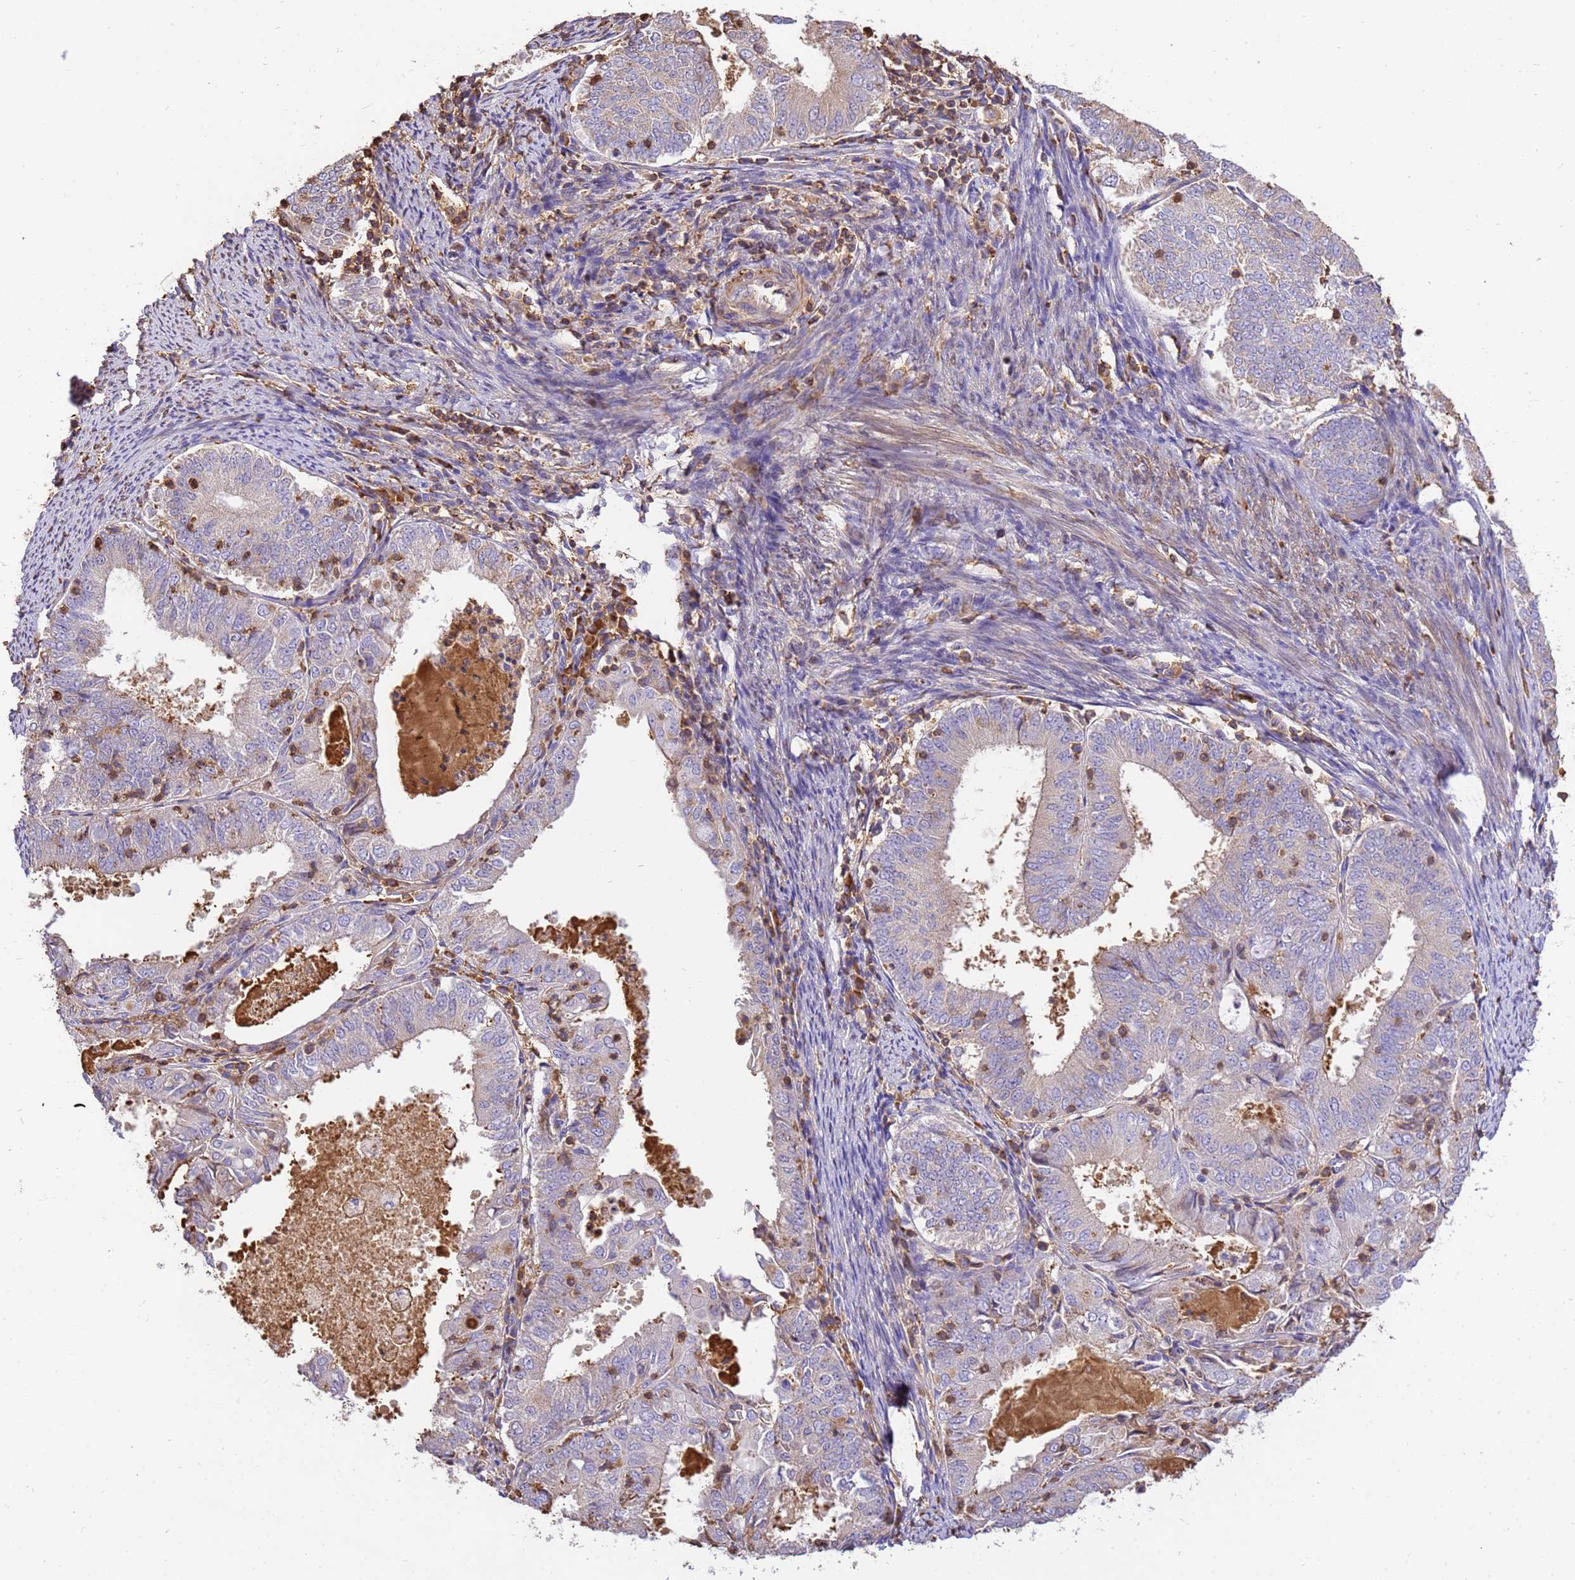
{"staining": {"intensity": "weak", "quantity": "25%-75%", "location": "cytoplasmic/membranous"}, "tissue": "endometrial cancer", "cell_type": "Tumor cells", "image_type": "cancer", "snomed": [{"axis": "morphology", "description": "Adenocarcinoma, NOS"}, {"axis": "topography", "description": "Endometrium"}], "caption": "A photomicrograph showing weak cytoplasmic/membranous staining in approximately 25%-75% of tumor cells in adenocarcinoma (endometrial), as visualized by brown immunohistochemical staining.", "gene": "WDR64", "patient": {"sex": "female", "age": 57}}